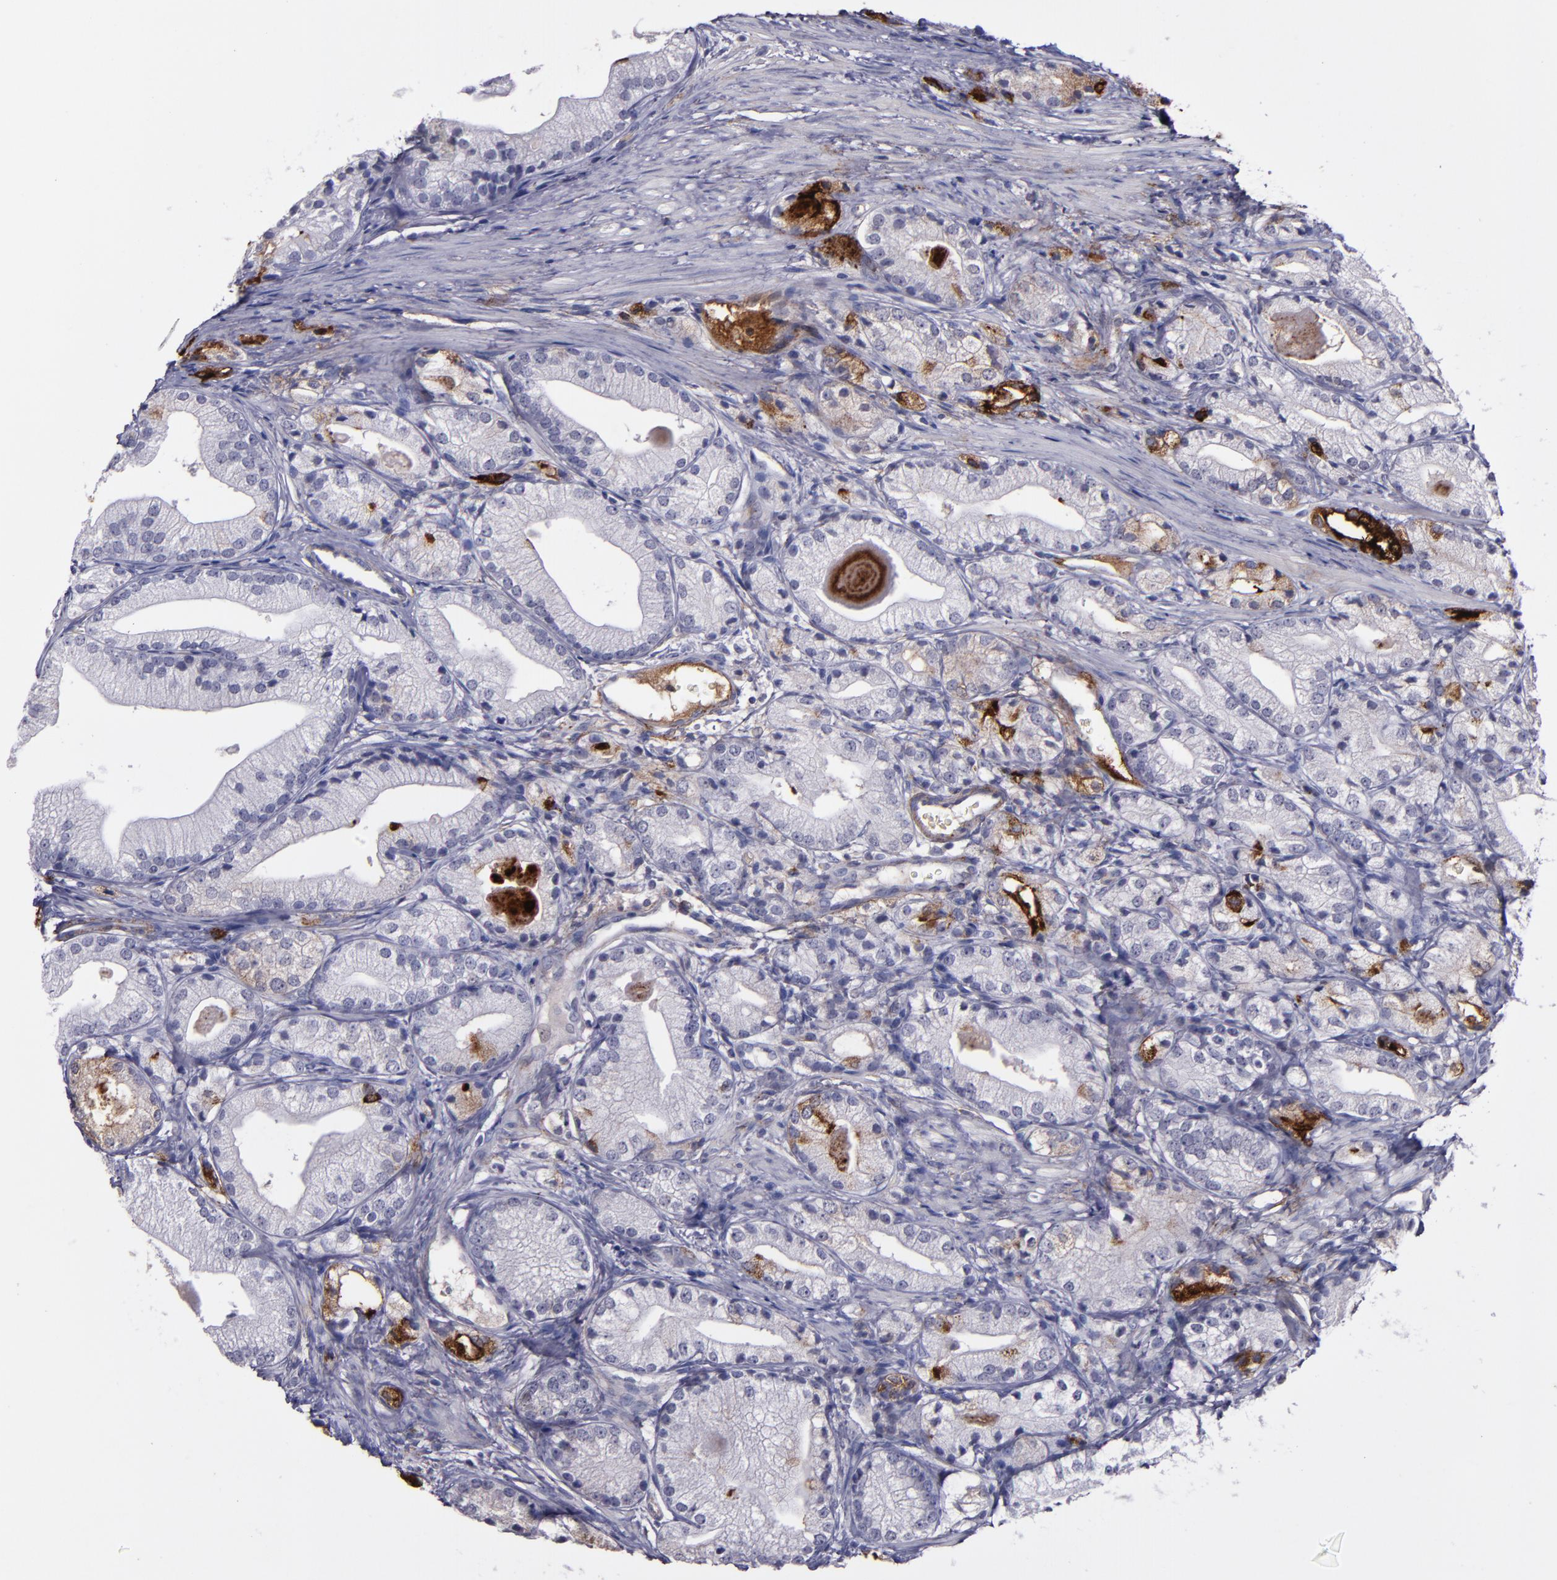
{"staining": {"intensity": "moderate", "quantity": "<25%", "location": "cytoplasmic/membranous"}, "tissue": "prostate cancer", "cell_type": "Tumor cells", "image_type": "cancer", "snomed": [{"axis": "morphology", "description": "Adenocarcinoma, Low grade"}, {"axis": "topography", "description": "Prostate"}], "caption": "Immunohistochemical staining of human prostate cancer demonstrates low levels of moderate cytoplasmic/membranous protein expression in about <25% of tumor cells.", "gene": "MFGE8", "patient": {"sex": "male", "age": 69}}